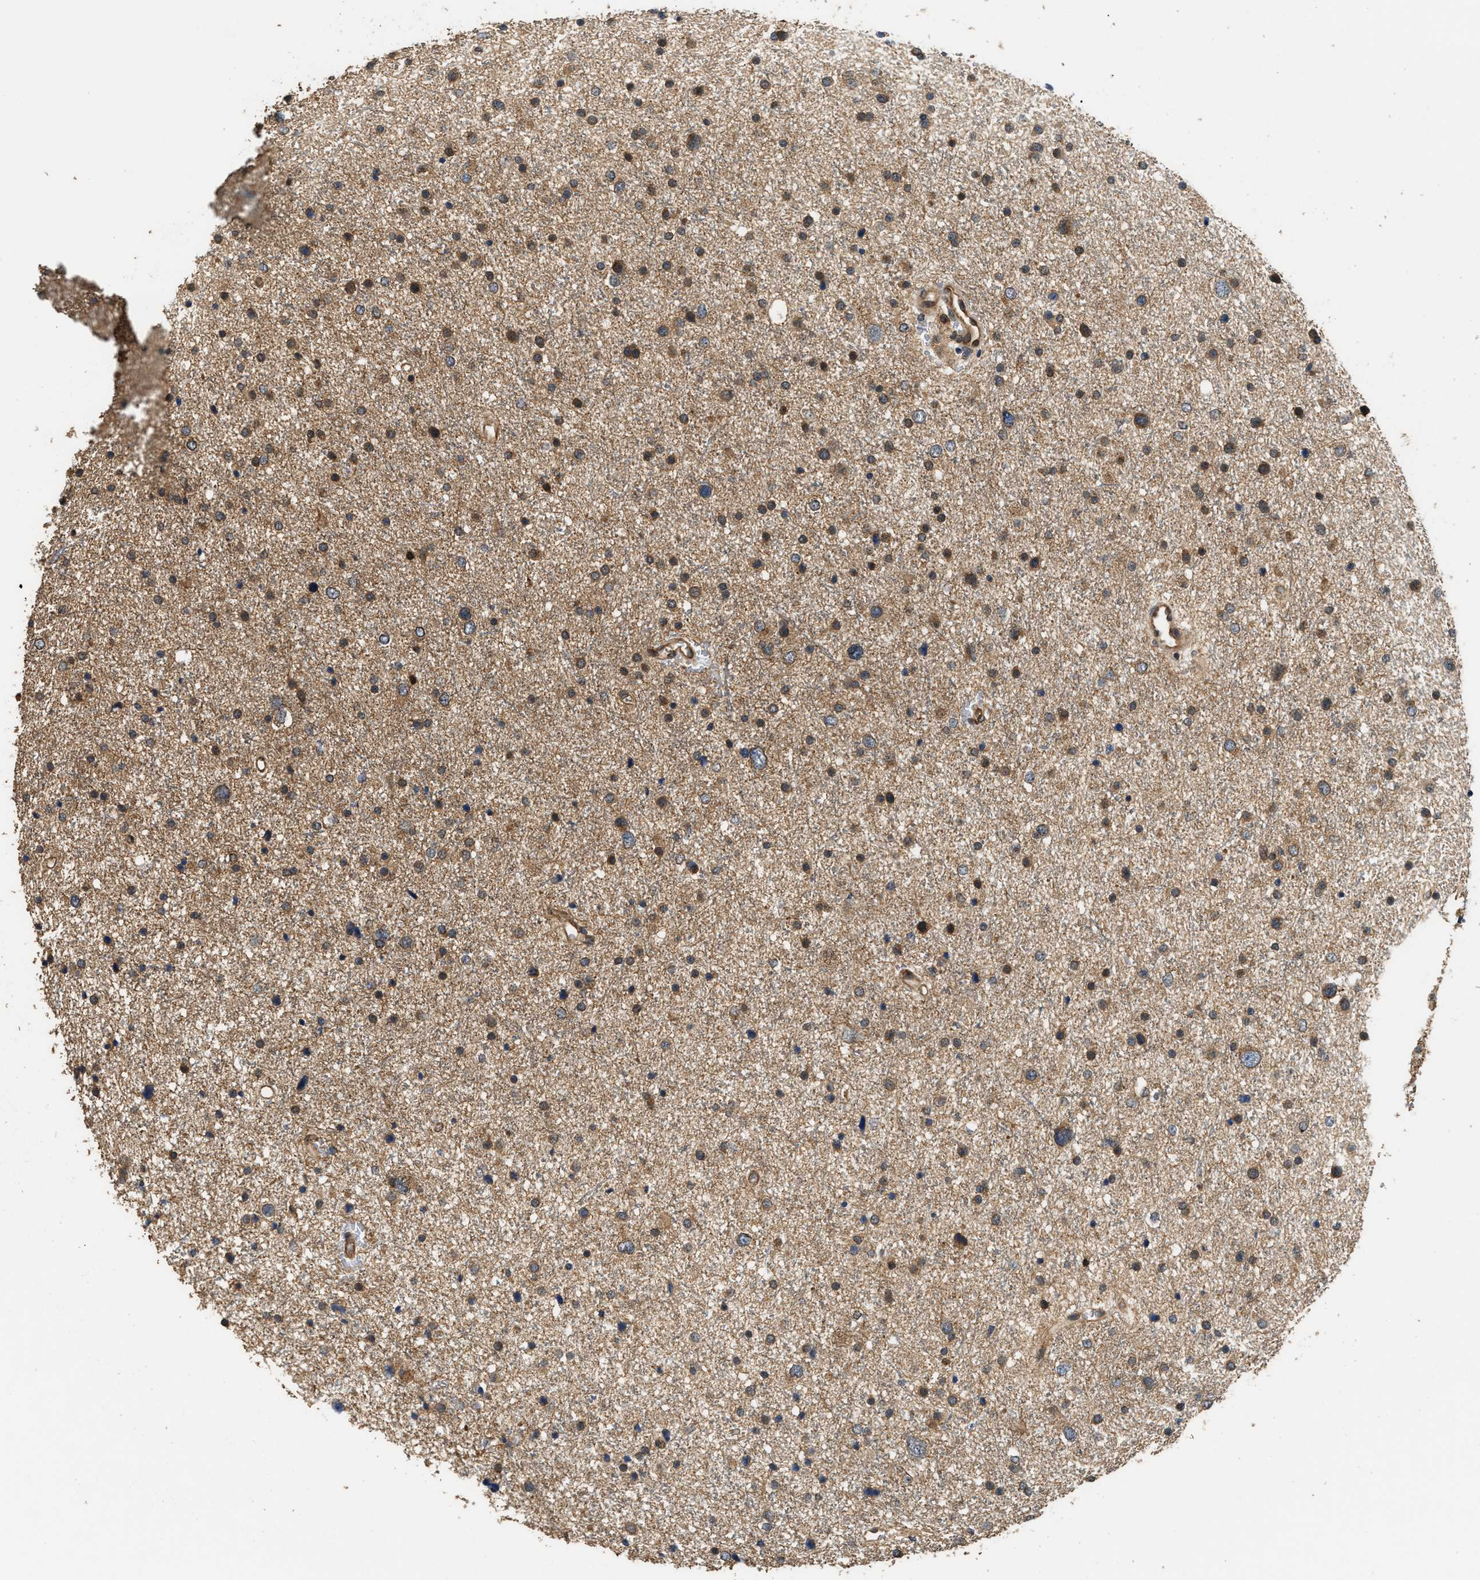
{"staining": {"intensity": "moderate", "quantity": ">75%", "location": "cytoplasmic/membranous"}, "tissue": "glioma", "cell_type": "Tumor cells", "image_type": "cancer", "snomed": [{"axis": "morphology", "description": "Glioma, malignant, Low grade"}, {"axis": "topography", "description": "Brain"}], "caption": "IHC micrograph of human glioma stained for a protein (brown), which demonstrates medium levels of moderate cytoplasmic/membranous expression in about >75% of tumor cells.", "gene": "DNAJC2", "patient": {"sex": "female", "age": 37}}